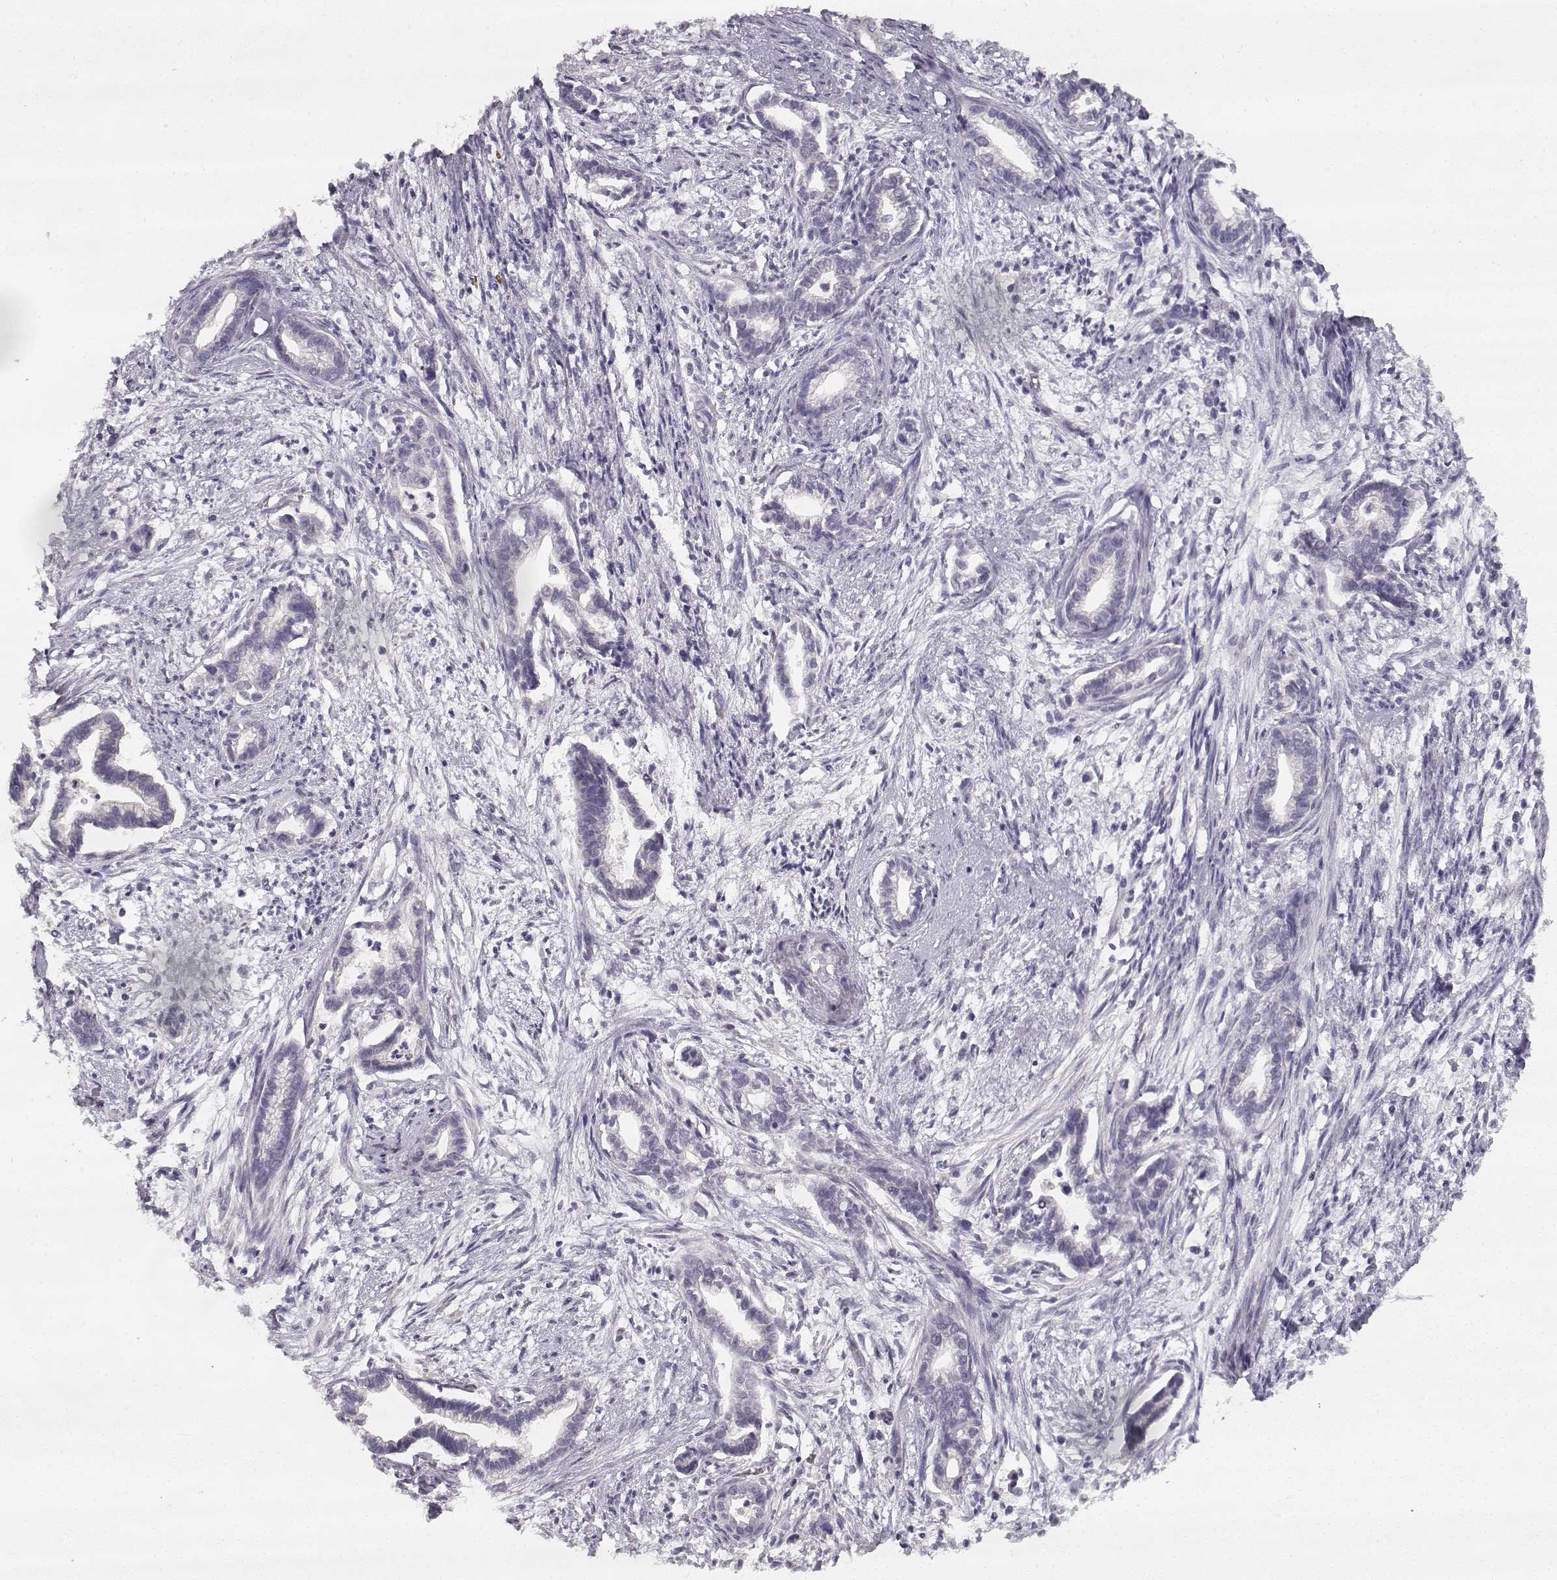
{"staining": {"intensity": "negative", "quantity": "none", "location": "none"}, "tissue": "cervical cancer", "cell_type": "Tumor cells", "image_type": "cancer", "snomed": [{"axis": "morphology", "description": "Adenocarcinoma, NOS"}, {"axis": "topography", "description": "Cervix"}], "caption": "Immunohistochemistry (IHC) image of cervical adenocarcinoma stained for a protein (brown), which demonstrates no staining in tumor cells.", "gene": "TPH2", "patient": {"sex": "female", "age": 62}}